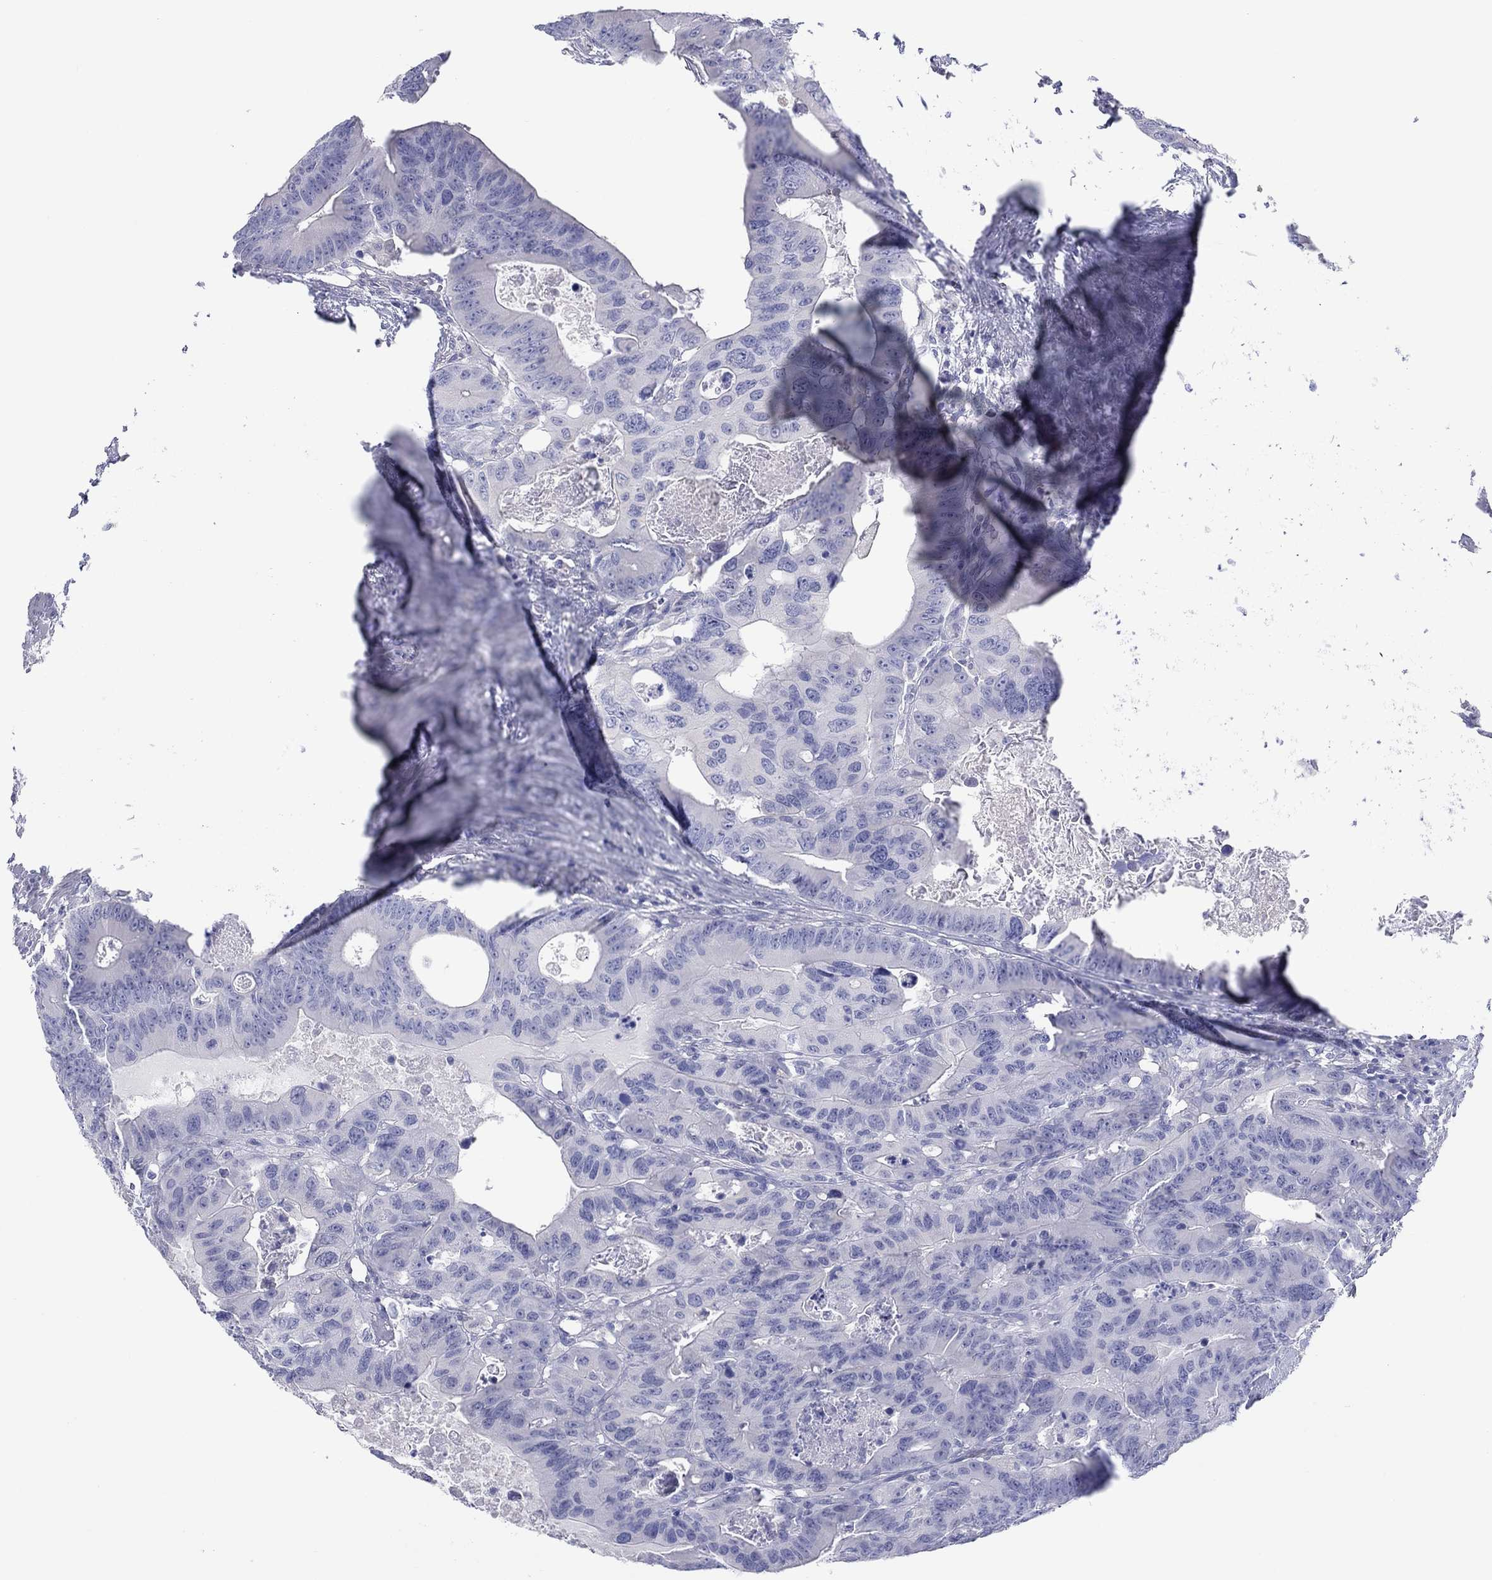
{"staining": {"intensity": "negative", "quantity": "none", "location": "none"}, "tissue": "colorectal cancer", "cell_type": "Tumor cells", "image_type": "cancer", "snomed": [{"axis": "morphology", "description": "Adenocarcinoma, NOS"}, {"axis": "topography", "description": "Rectum"}], "caption": "IHC histopathology image of neoplastic tissue: adenocarcinoma (colorectal) stained with DAB displays no significant protein positivity in tumor cells.", "gene": "ERICH3", "patient": {"sex": "male", "age": 64}}